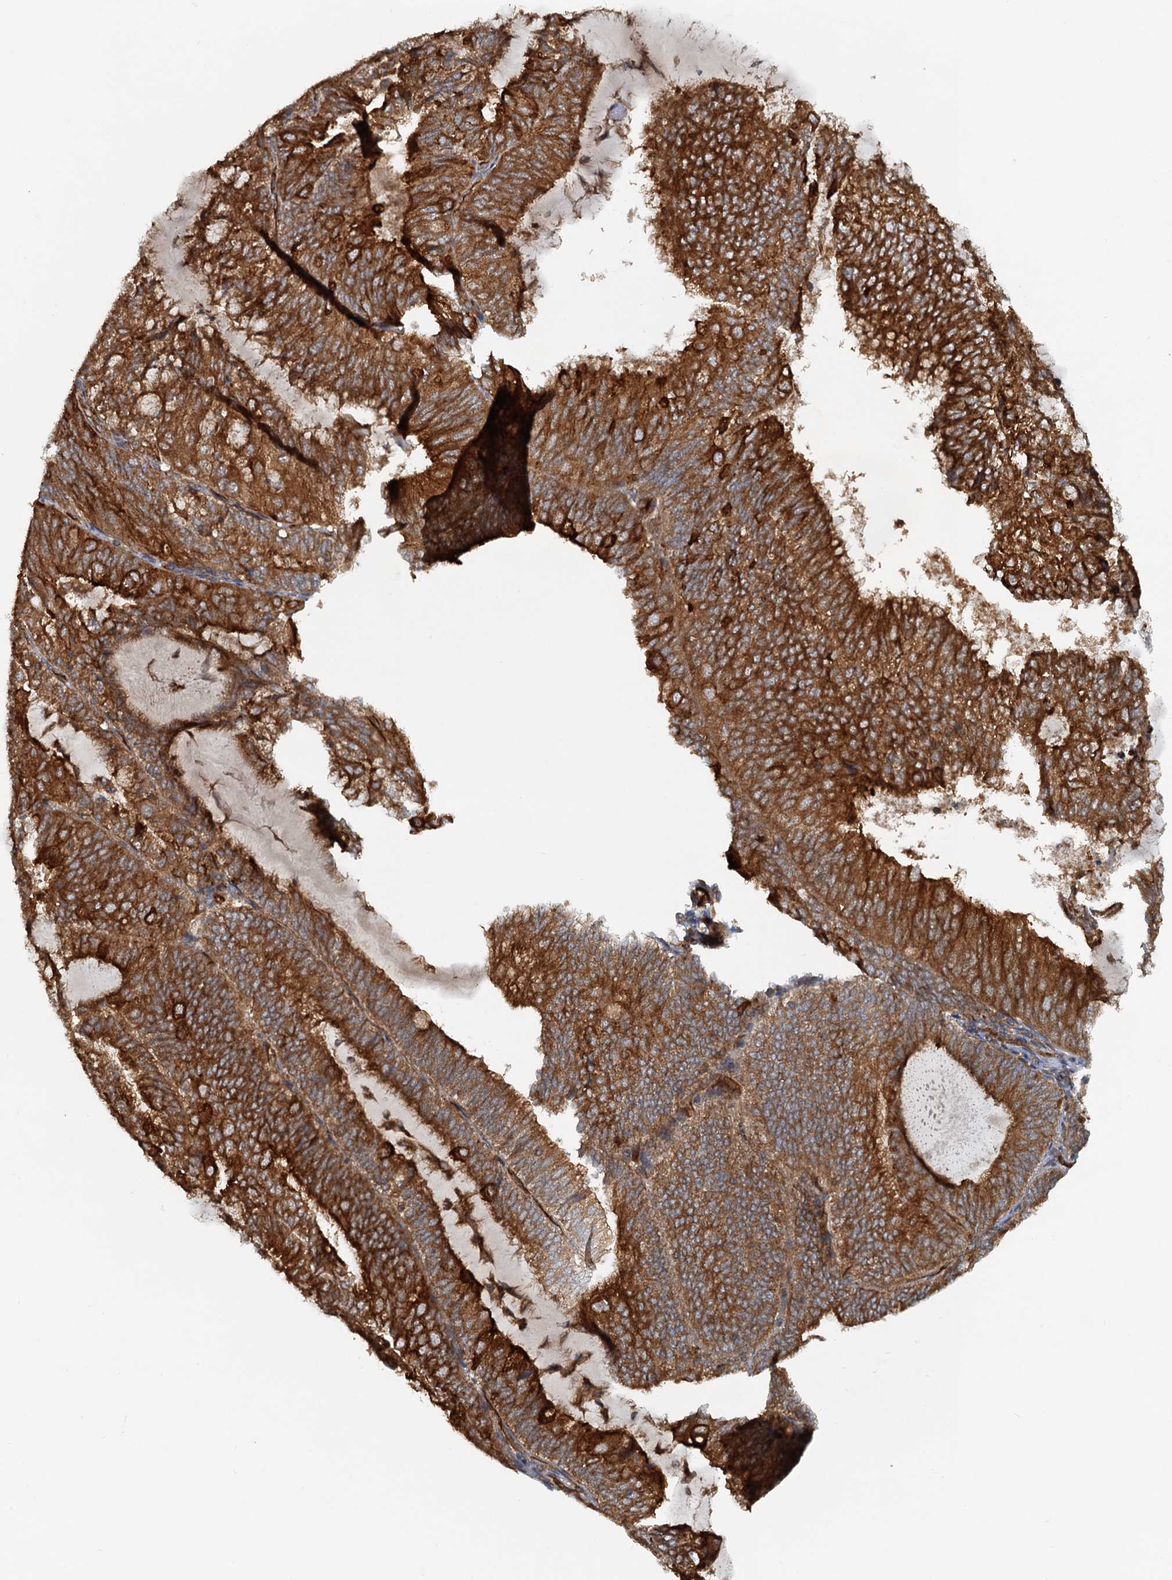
{"staining": {"intensity": "strong", "quantity": ">75%", "location": "cytoplasmic/membranous"}, "tissue": "endometrial cancer", "cell_type": "Tumor cells", "image_type": "cancer", "snomed": [{"axis": "morphology", "description": "Adenocarcinoma, NOS"}, {"axis": "topography", "description": "Endometrium"}], "caption": "Immunohistochemistry (IHC) histopathology image of neoplastic tissue: endometrial cancer (adenocarcinoma) stained using IHC demonstrates high levels of strong protein expression localized specifically in the cytoplasmic/membranous of tumor cells, appearing as a cytoplasmic/membranous brown color.", "gene": "NIPAL3", "patient": {"sex": "female", "age": 81}}